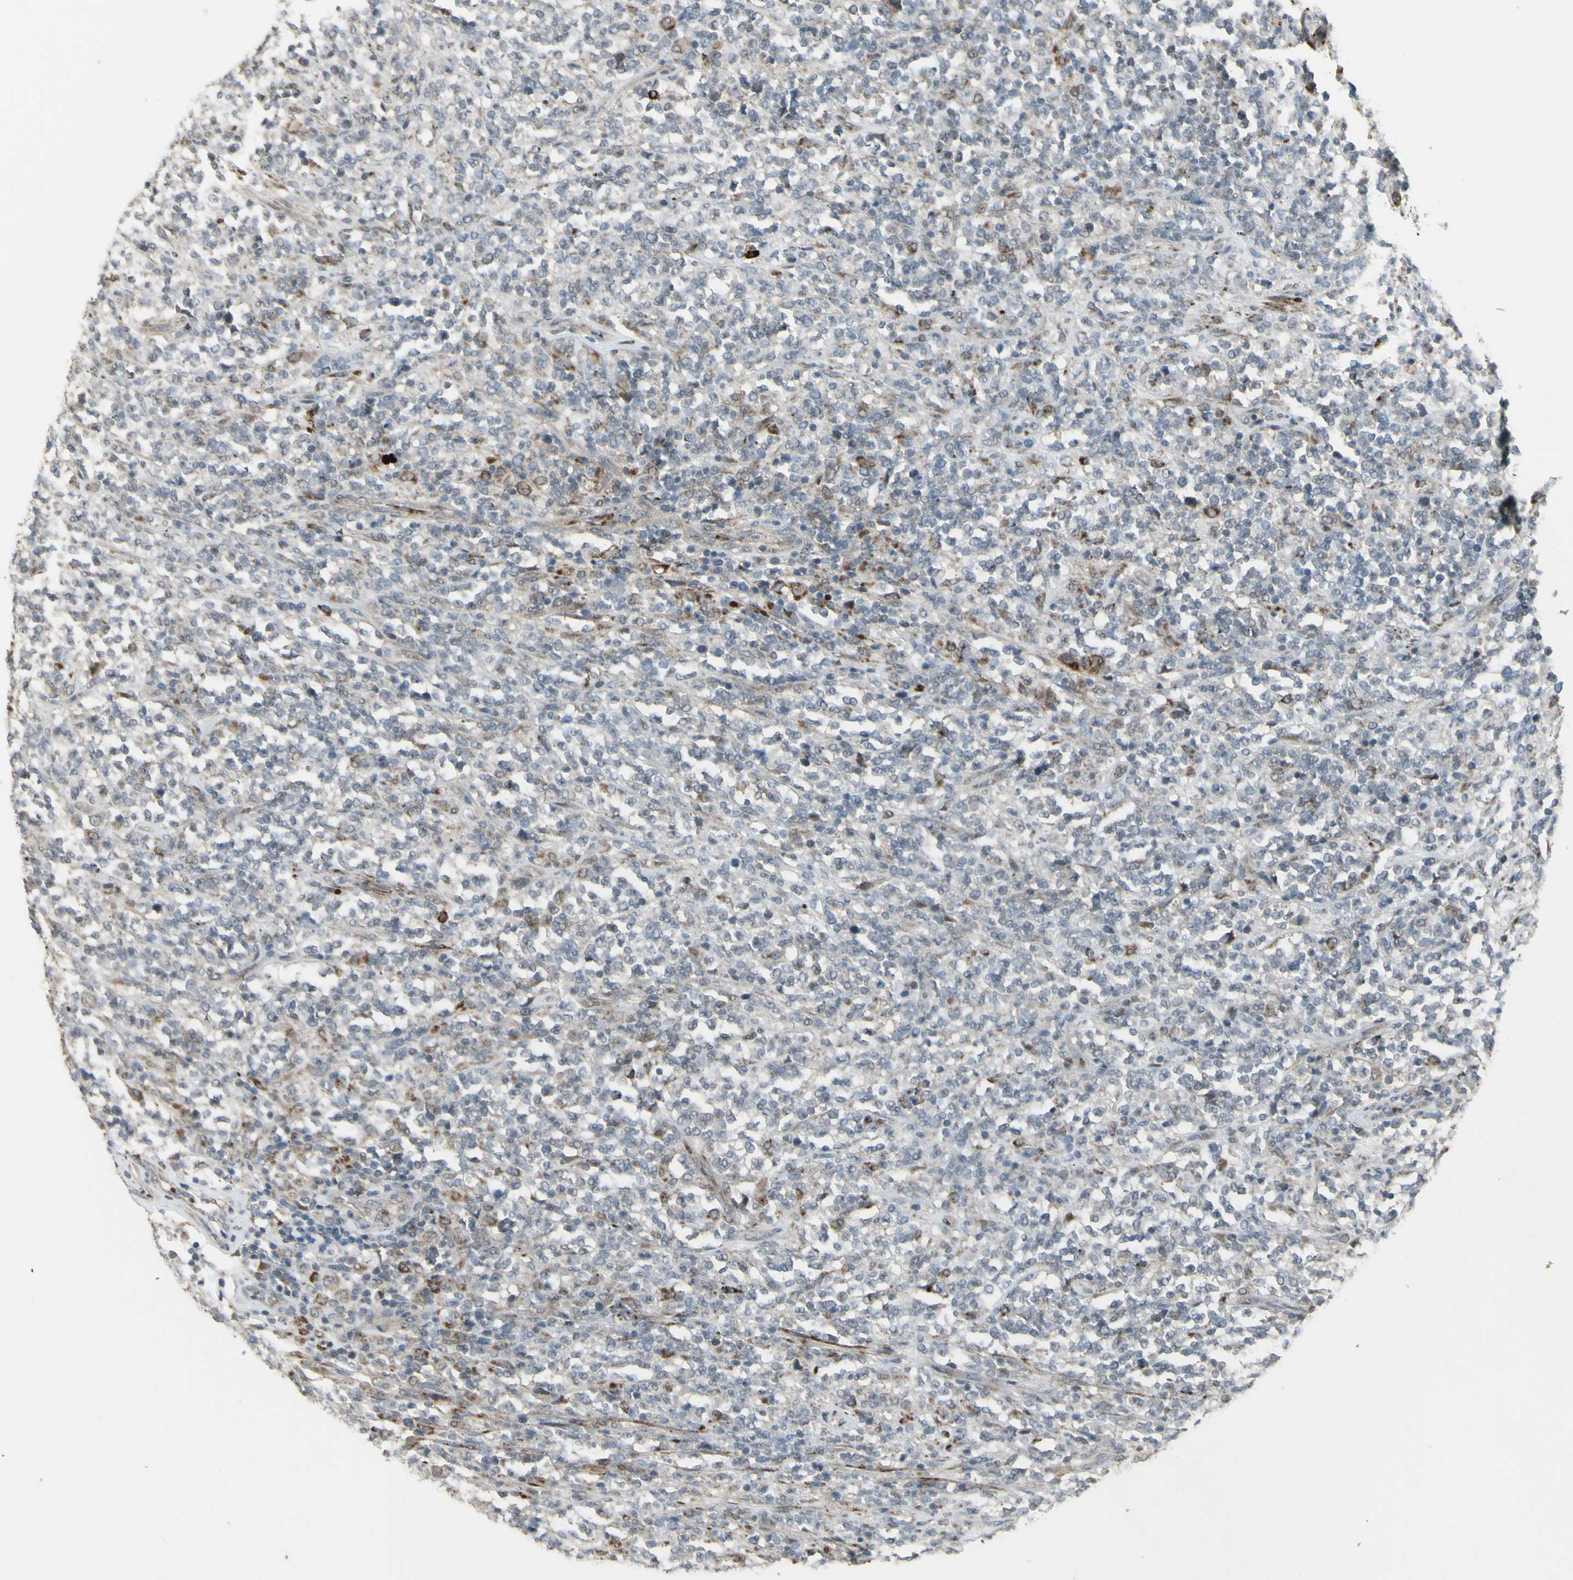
{"staining": {"intensity": "negative", "quantity": "none", "location": "none"}, "tissue": "lymphoma", "cell_type": "Tumor cells", "image_type": "cancer", "snomed": [{"axis": "morphology", "description": "Malignant lymphoma, non-Hodgkin's type, High grade"}, {"axis": "topography", "description": "Soft tissue"}], "caption": "Protein analysis of high-grade malignant lymphoma, non-Hodgkin's type exhibits no significant staining in tumor cells.", "gene": "GRAMD1B", "patient": {"sex": "male", "age": 18}}